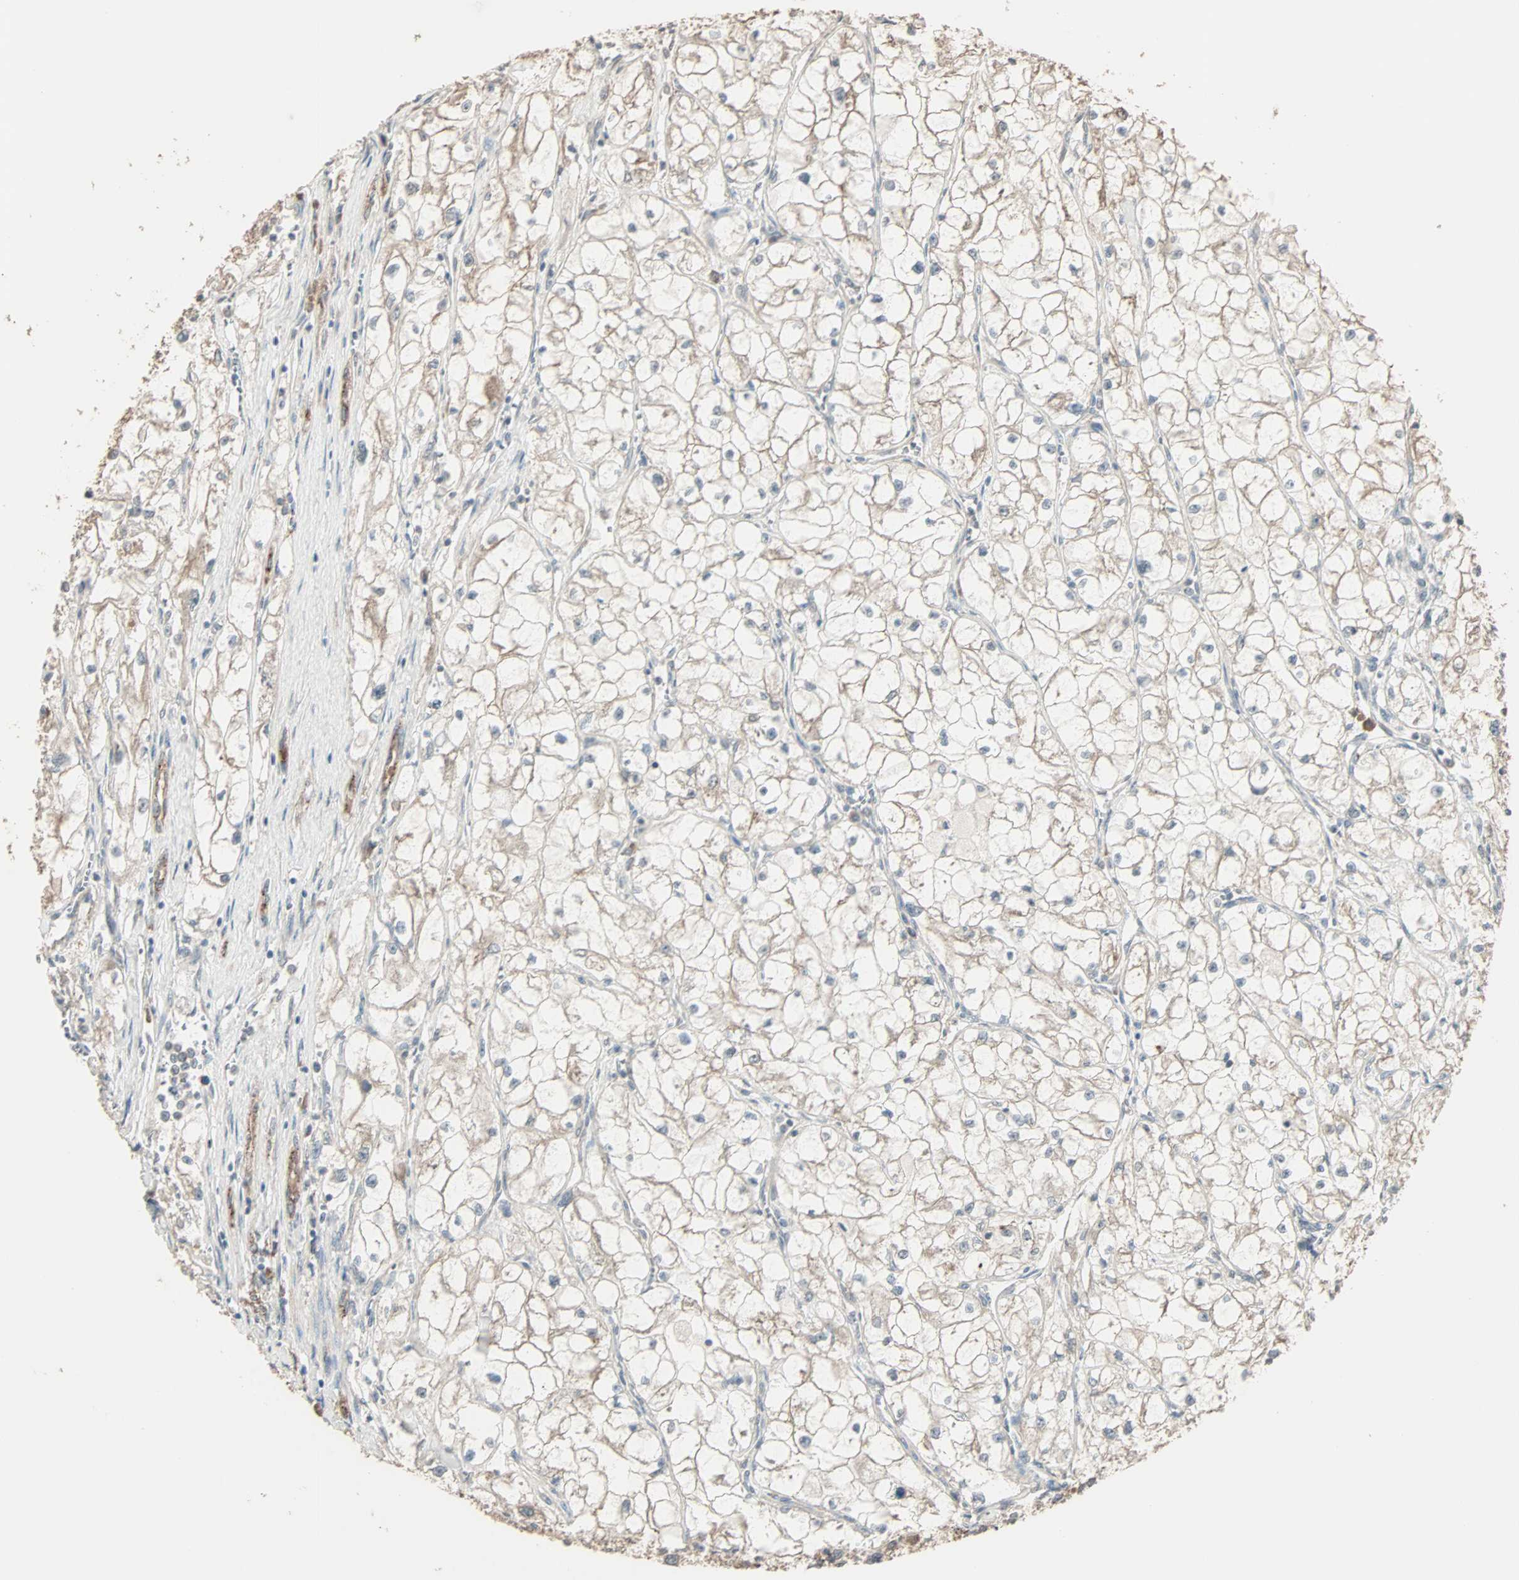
{"staining": {"intensity": "weak", "quantity": "25%-75%", "location": "cytoplasmic/membranous"}, "tissue": "renal cancer", "cell_type": "Tumor cells", "image_type": "cancer", "snomed": [{"axis": "morphology", "description": "Adenocarcinoma, NOS"}, {"axis": "topography", "description": "Kidney"}], "caption": "This is an image of immunohistochemistry (IHC) staining of adenocarcinoma (renal), which shows weak expression in the cytoplasmic/membranous of tumor cells.", "gene": "GALNT3", "patient": {"sex": "female", "age": 70}}